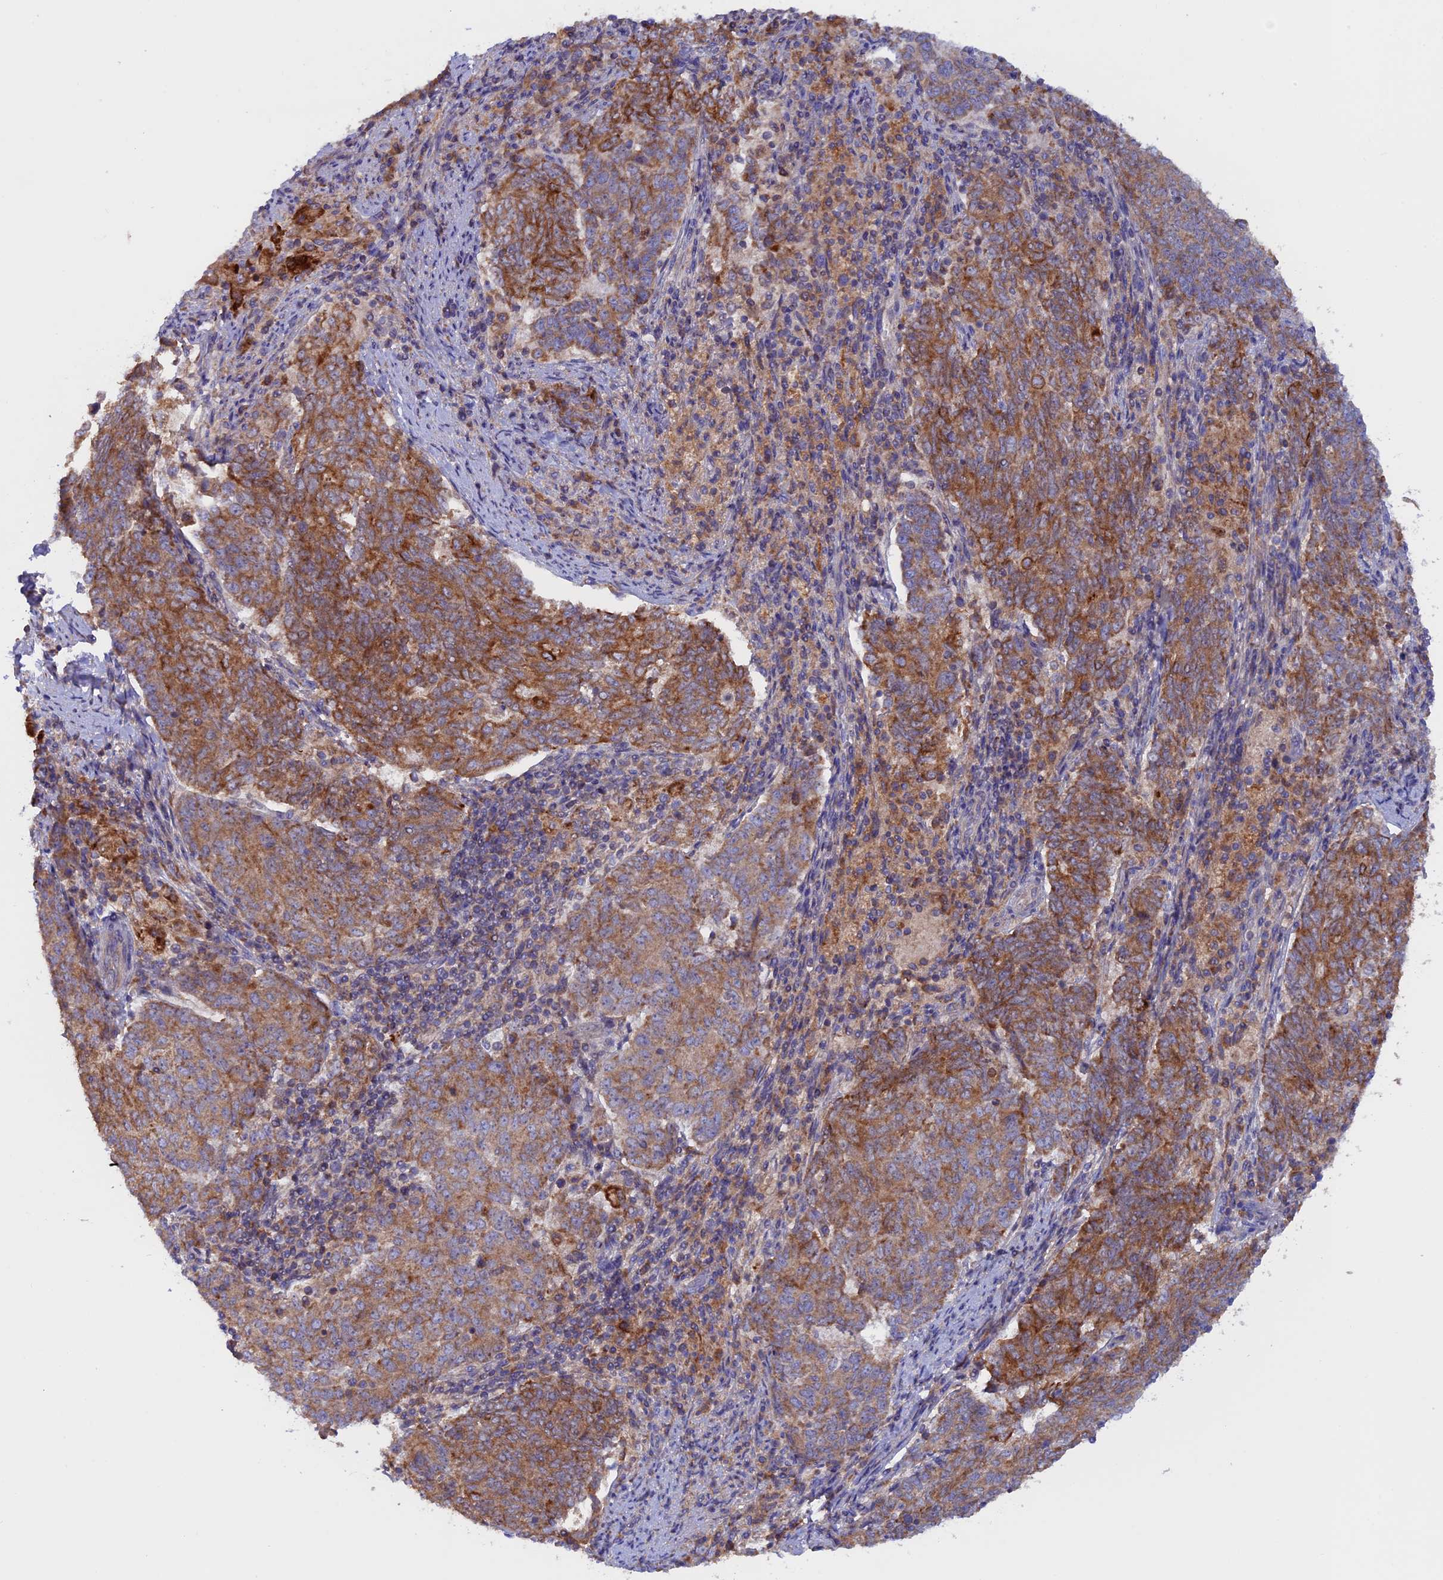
{"staining": {"intensity": "moderate", "quantity": ">75%", "location": "cytoplasmic/membranous"}, "tissue": "endometrial cancer", "cell_type": "Tumor cells", "image_type": "cancer", "snomed": [{"axis": "morphology", "description": "Adenocarcinoma, NOS"}, {"axis": "topography", "description": "Endometrium"}], "caption": "Immunohistochemistry (IHC) histopathology image of neoplastic tissue: human endometrial cancer stained using IHC demonstrates medium levels of moderate protein expression localized specifically in the cytoplasmic/membranous of tumor cells, appearing as a cytoplasmic/membranous brown color.", "gene": "PTPN9", "patient": {"sex": "female", "age": 80}}